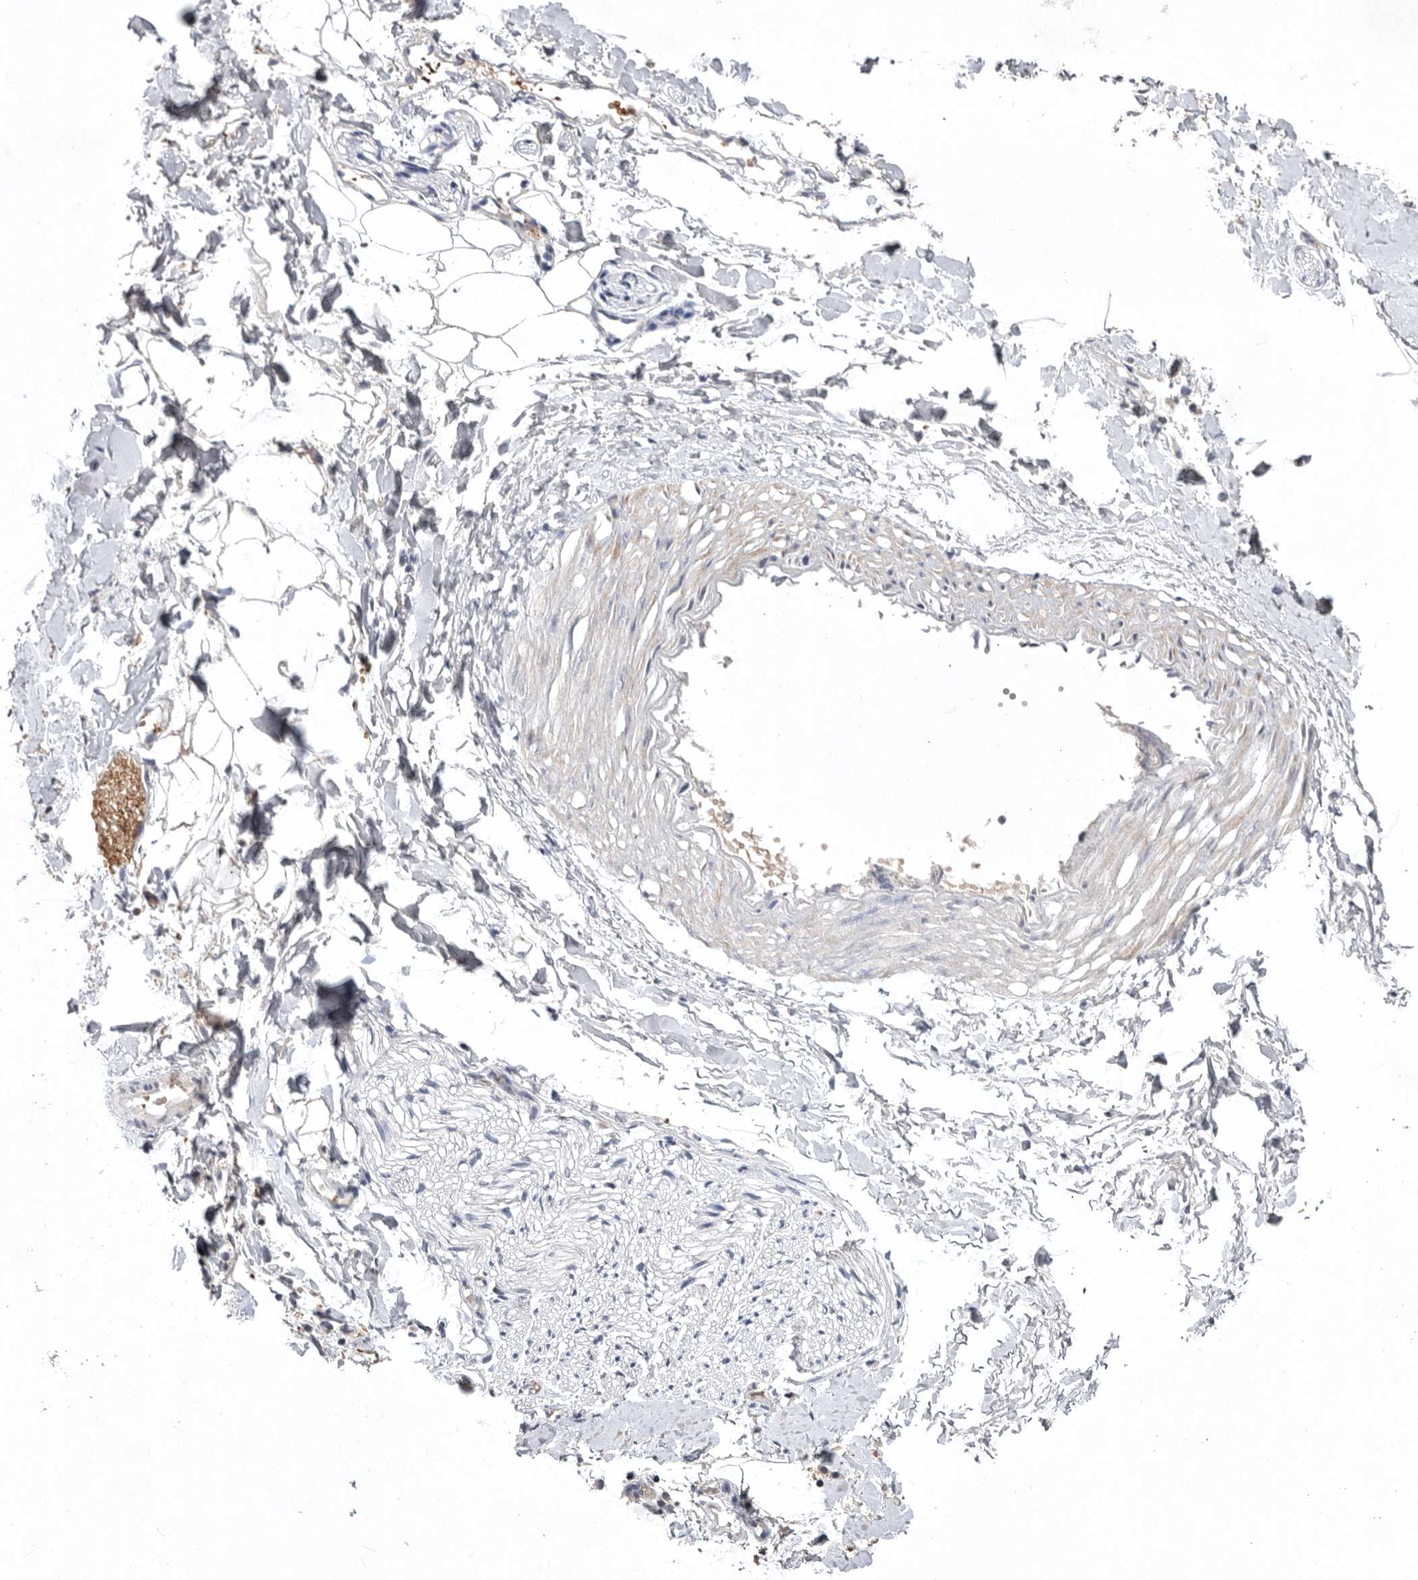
{"staining": {"intensity": "negative", "quantity": "none", "location": "none"}, "tissue": "adipose tissue", "cell_type": "Adipocytes", "image_type": "normal", "snomed": [{"axis": "morphology", "description": "Normal tissue, NOS"}, {"axis": "morphology", "description": "Adenocarcinoma, NOS"}, {"axis": "topography", "description": "Smooth muscle"}, {"axis": "topography", "description": "Colon"}], "caption": "Immunohistochemical staining of normal human adipose tissue shows no significant expression in adipocytes. The staining was performed using DAB to visualize the protein expression in brown, while the nuclei were stained in blue with hematoxylin (Magnification: 20x).", "gene": "TNFSF14", "patient": {"sex": "male", "age": 14}}